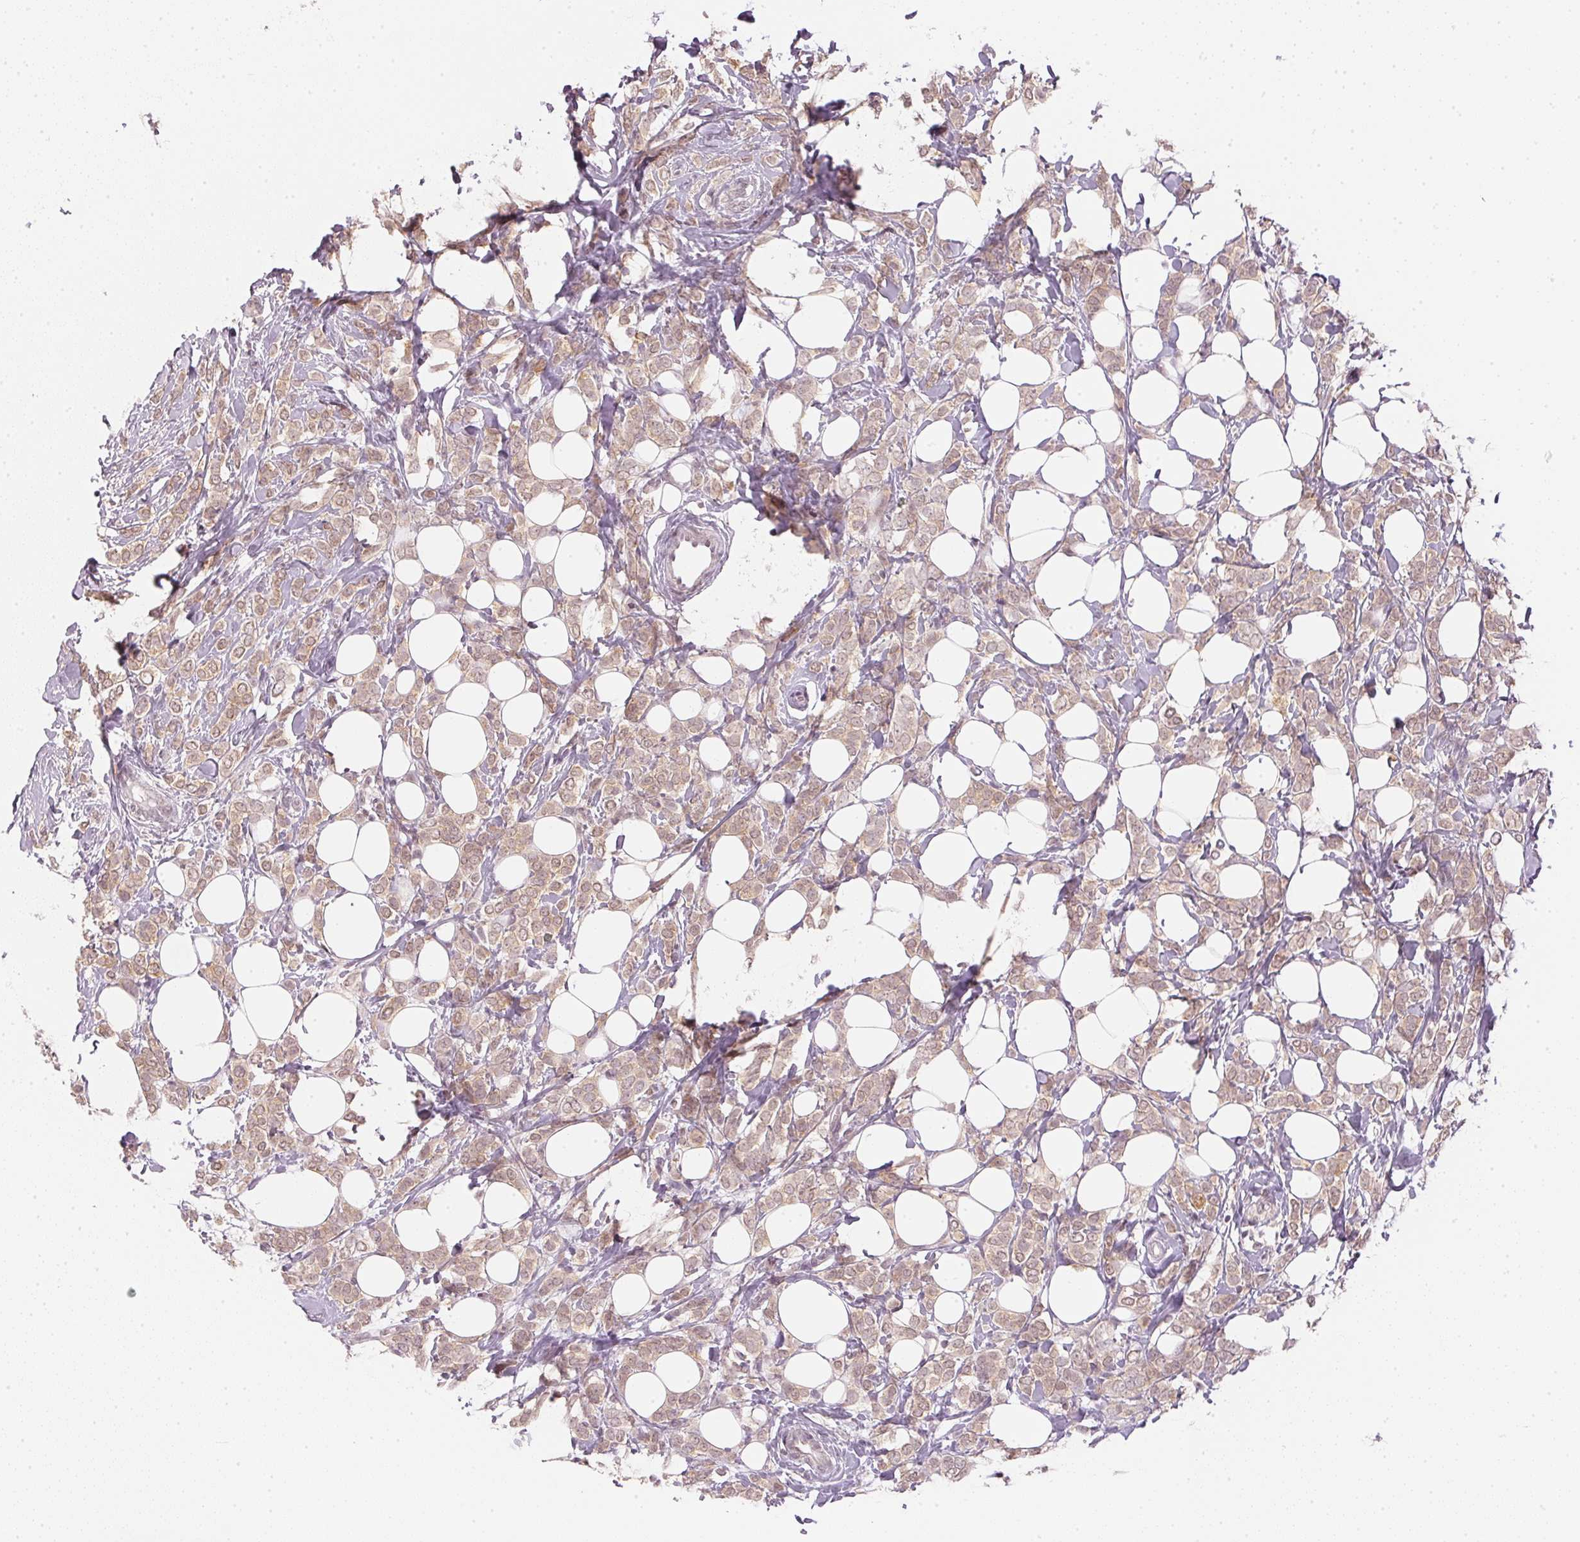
{"staining": {"intensity": "weak", "quantity": ">75%", "location": "cytoplasmic/membranous"}, "tissue": "breast cancer", "cell_type": "Tumor cells", "image_type": "cancer", "snomed": [{"axis": "morphology", "description": "Lobular carcinoma"}, {"axis": "topography", "description": "Breast"}], "caption": "Protein staining of breast lobular carcinoma tissue demonstrates weak cytoplasmic/membranous expression in approximately >75% of tumor cells. The staining was performed using DAB (3,3'-diaminobenzidine) to visualize the protein expression in brown, while the nuclei were stained in blue with hematoxylin (Magnification: 20x).", "gene": "KPRP", "patient": {"sex": "female", "age": 49}}